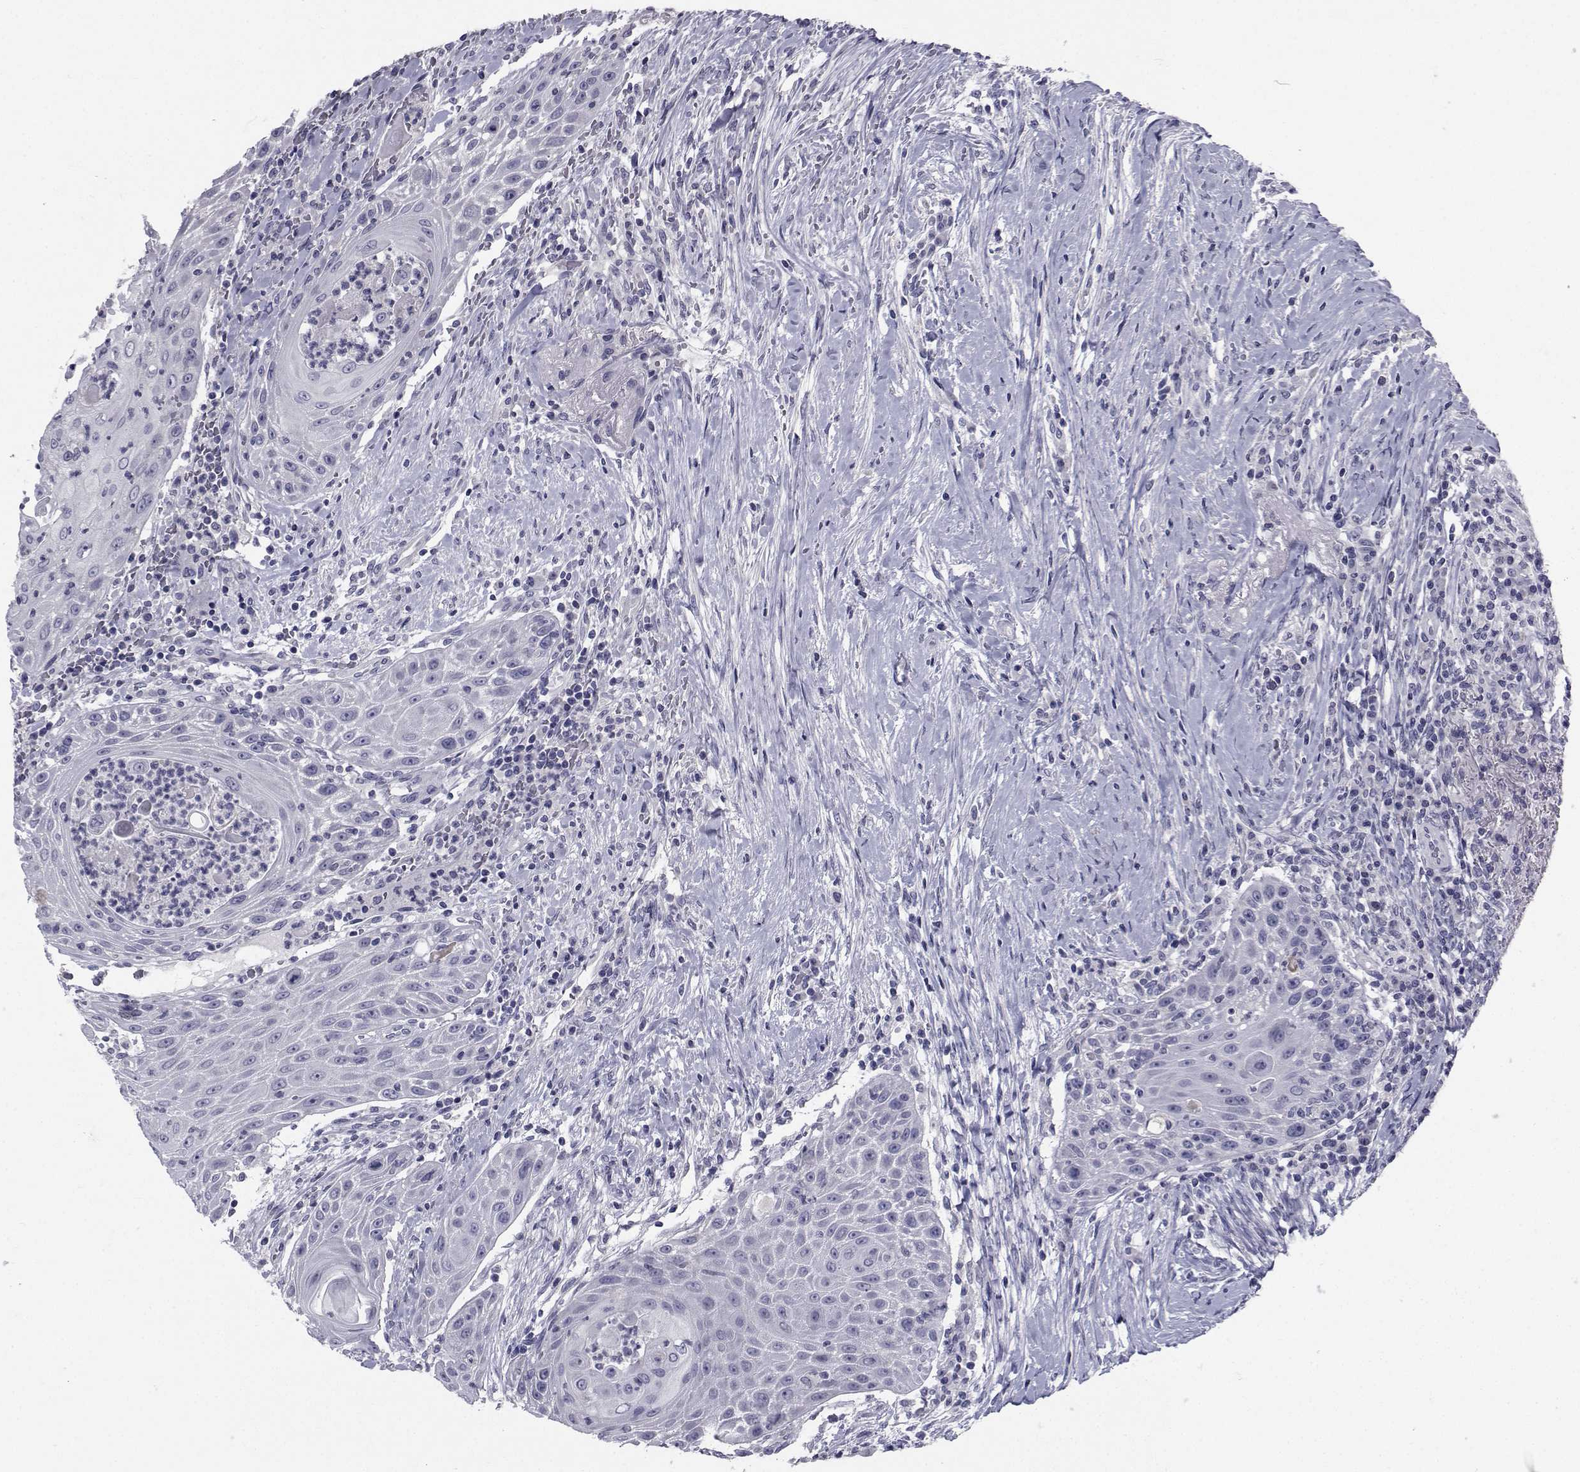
{"staining": {"intensity": "negative", "quantity": "none", "location": "none"}, "tissue": "head and neck cancer", "cell_type": "Tumor cells", "image_type": "cancer", "snomed": [{"axis": "morphology", "description": "Squamous cell carcinoma, NOS"}, {"axis": "topography", "description": "Head-Neck"}], "caption": "DAB immunohistochemical staining of head and neck cancer demonstrates no significant expression in tumor cells.", "gene": "CHRNA1", "patient": {"sex": "male", "age": 69}}